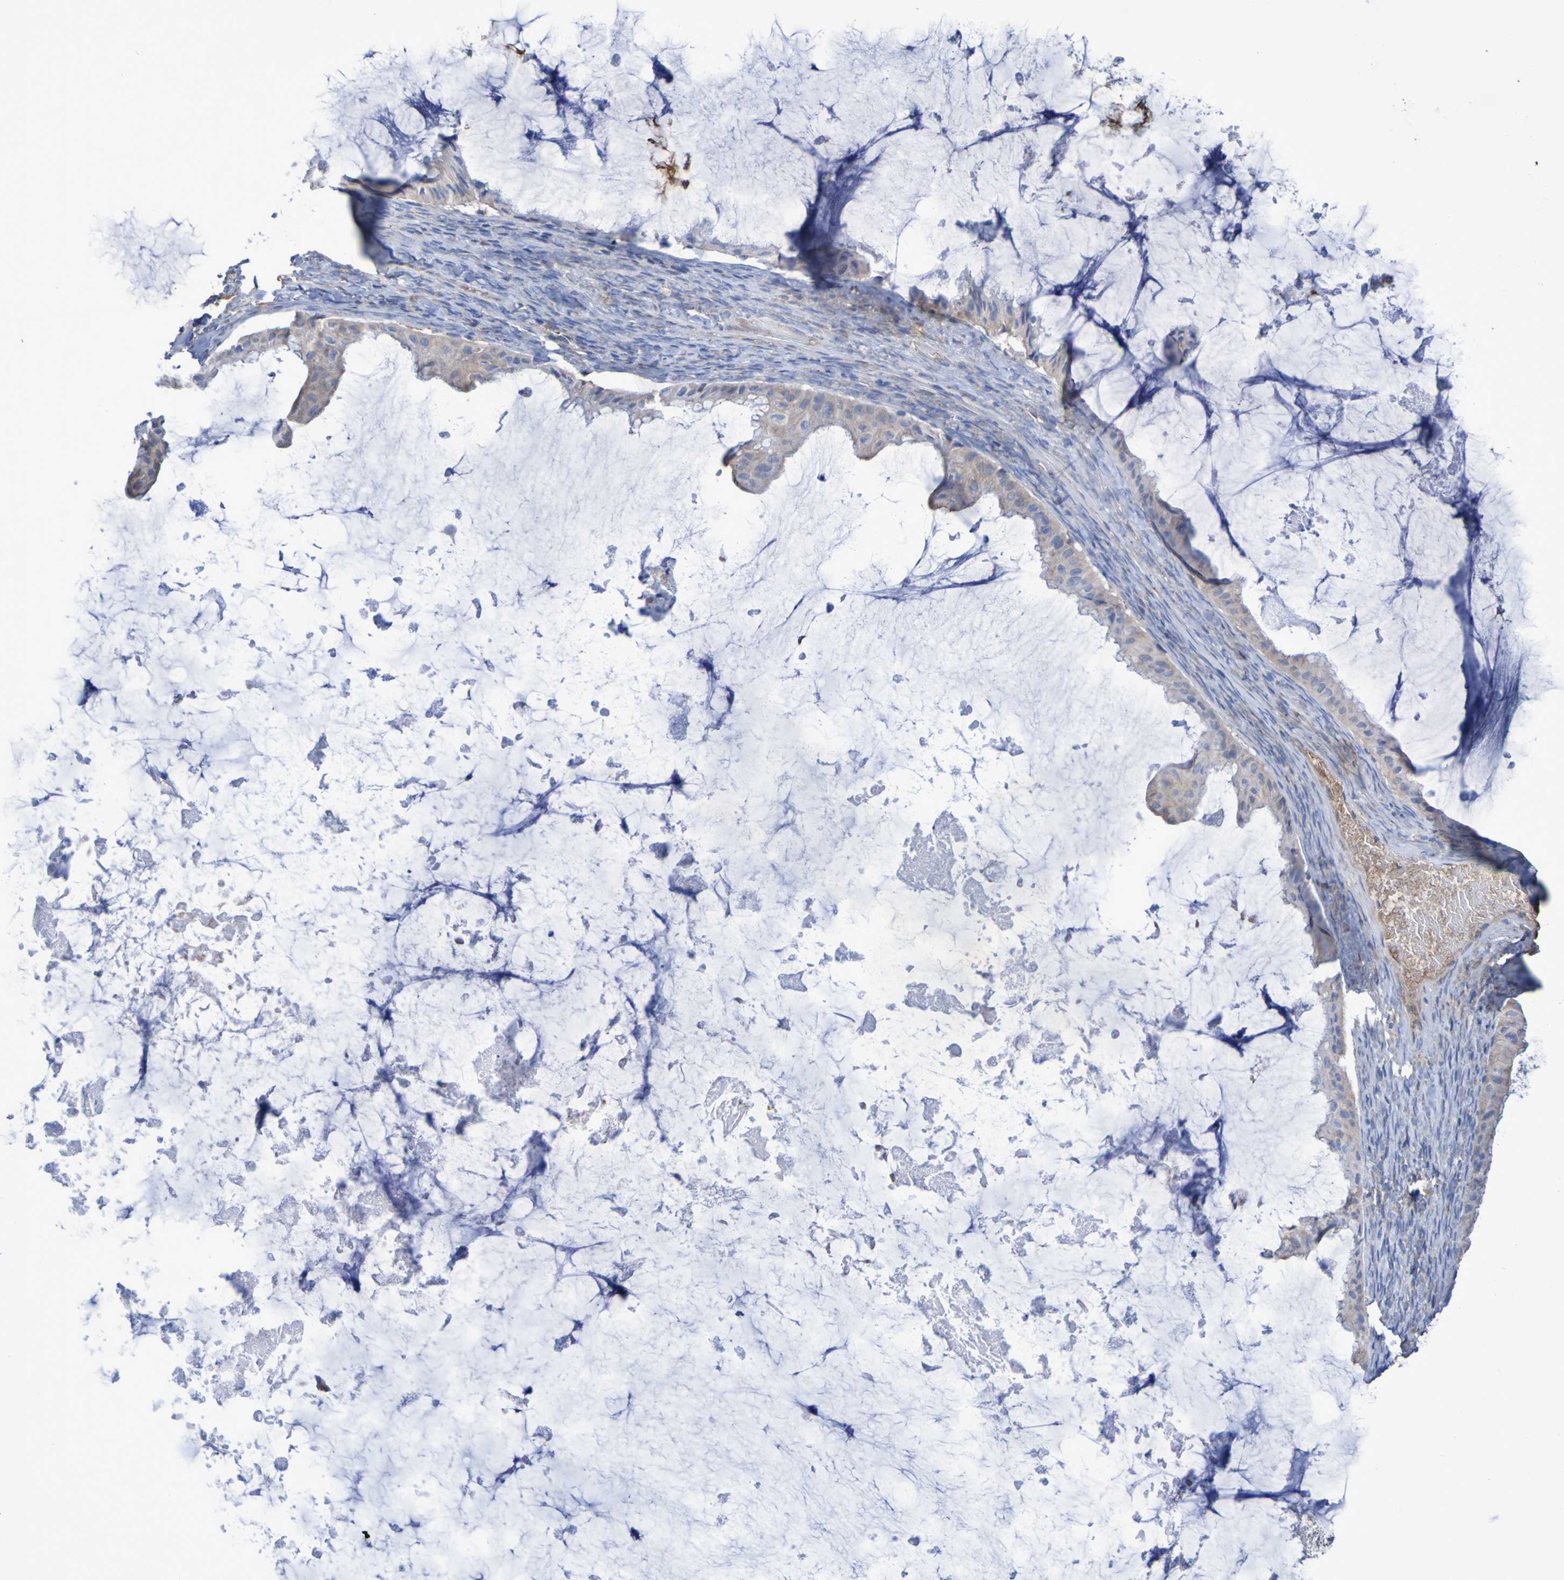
{"staining": {"intensity": "weak", "quantity": ">75%", "location": "cytoplasmic/membranous"}, "tissue": "ovarian cancer", "cell_type": "Tumor cells", "image_type": "cancer", "snomed": [{"axis": "morphology", "description": "Cystadenocarcinoma, mucinous, NOS"}, {"axis": "topography", "description": "Ovary"}], "caption": "Tumor cells demonstrate low levels of weak cytoplasmic/membranous staining in about >75% of cells in human ovarian cancer (mucinous cystadenocarcinoma).", "gene": "CNTN2", "patient": {"sex": "female", "age": 61}}